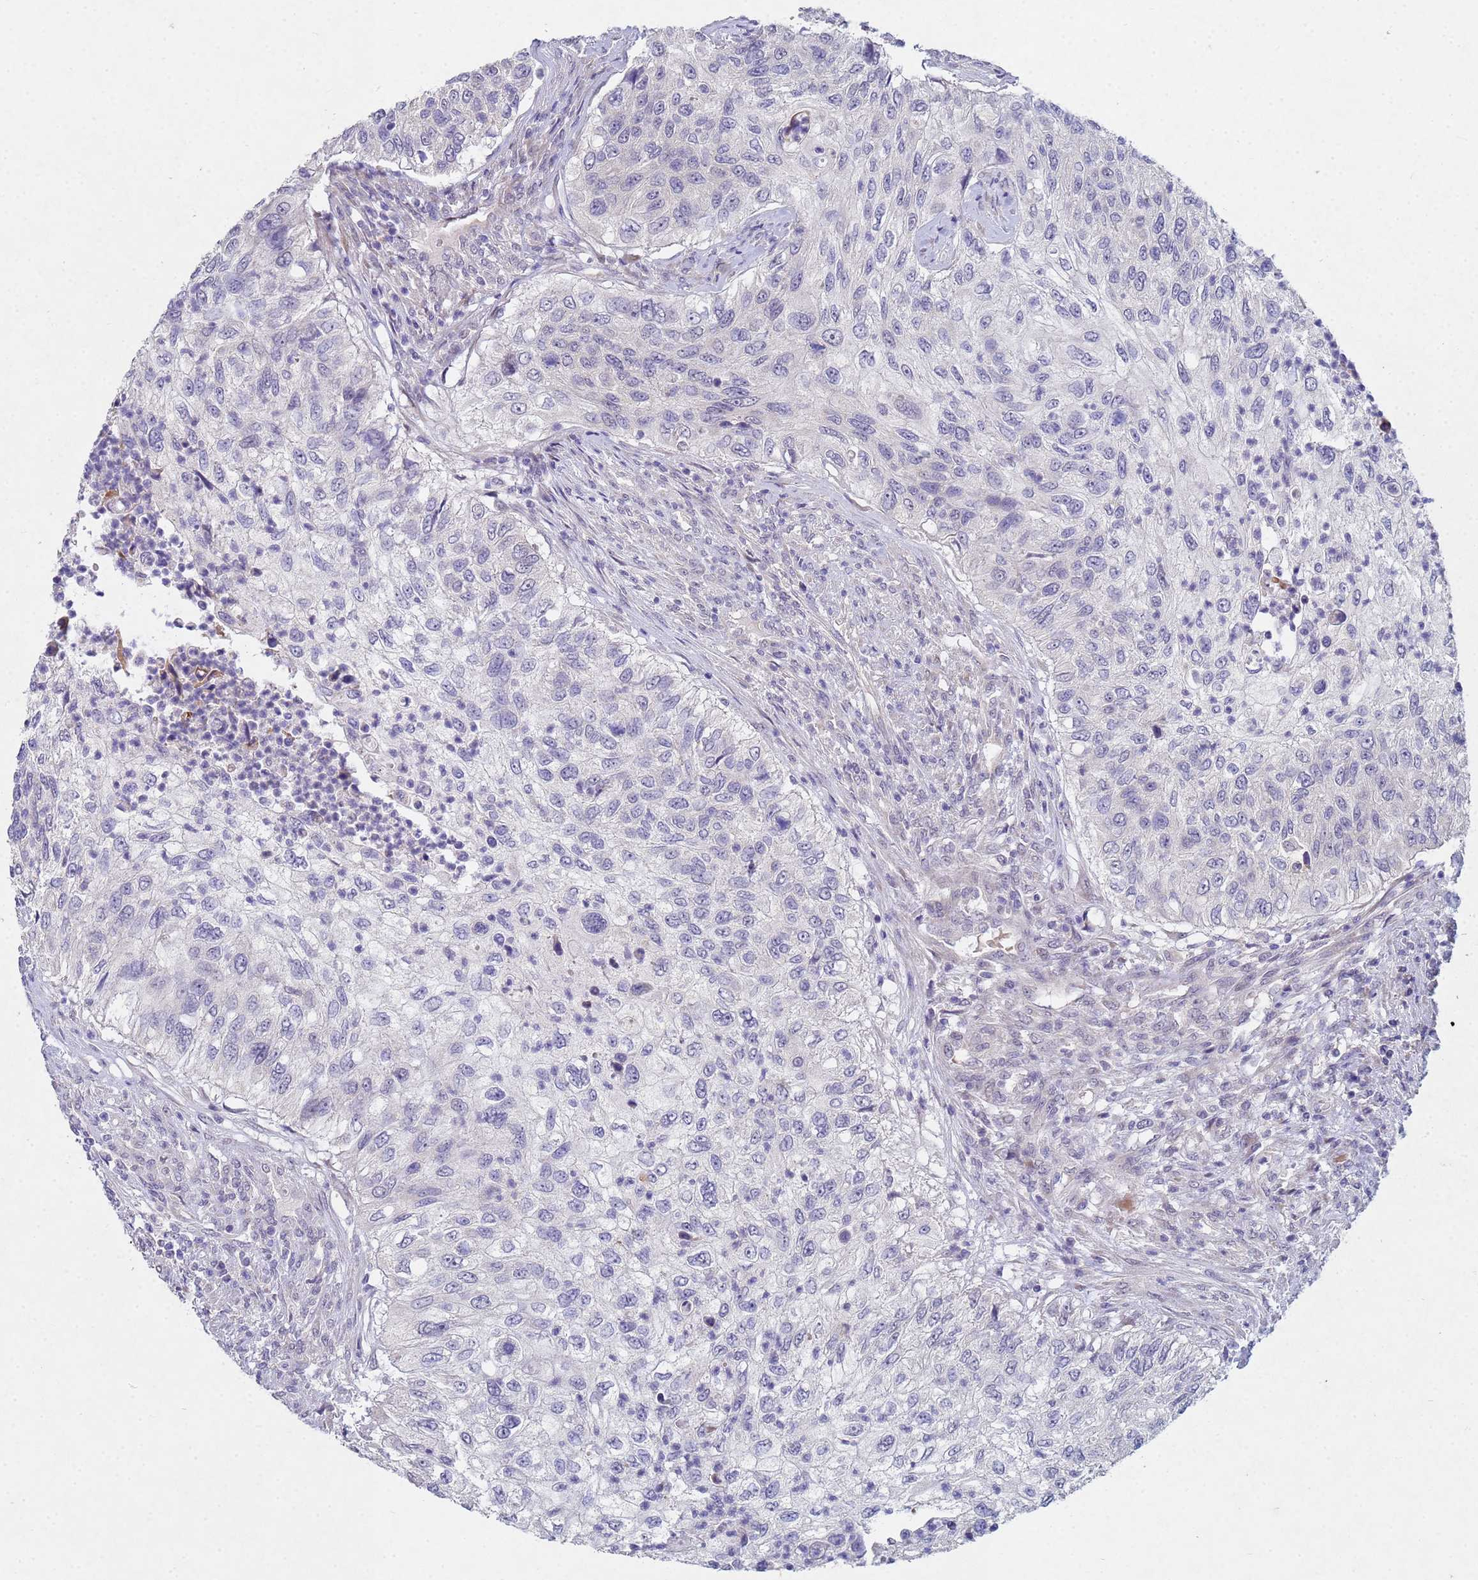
{"staining": {"intensity": "negative", "quantity": "none", "location": "none"}, "tissue": "urothelial cancer", "cell_type": "Tumor cells", "image_type": "cancer", "snomed": [{"axis": "morphology", "description": "Urothelial carcinoma, High grade"}, {"axis": "topography", "description": "Urinary bladder"}], "caption": "Human urothelial cancer stained for a protein using immunohistochemistry displays no expression in tumor cells.", "gene": "TNPO2", "patient": {"sex": "female", "age": 60}}